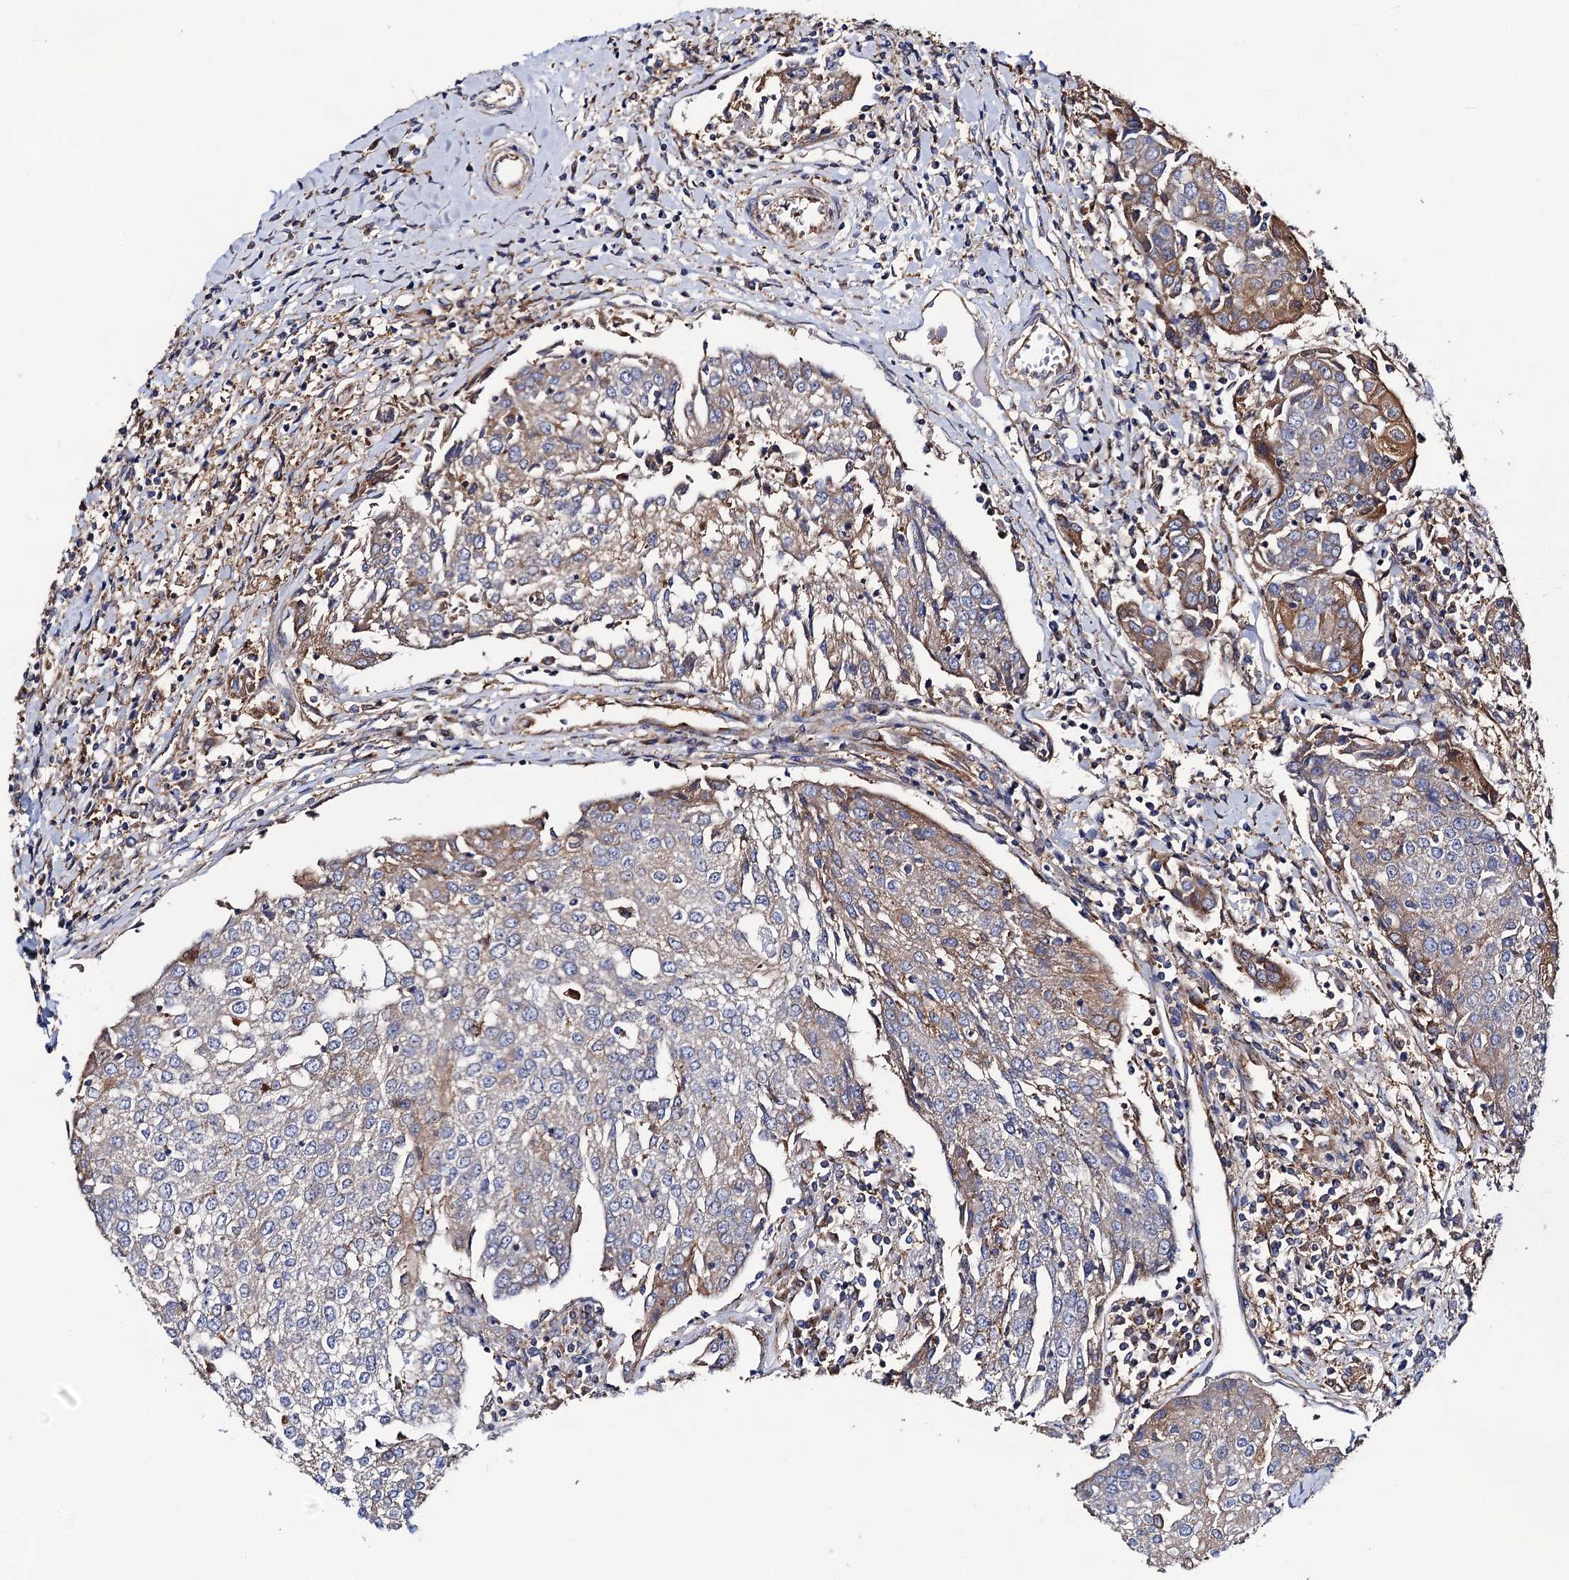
{"staining": {"intensity": "moderate", "quantity": "25%-75%", "location": "cytoplasmic/membranous"}, "tissue": "urothelial cancer", "cell_type": "Tumor cells", "image_type": "cancer", "snomed": [{"axis": "morphology", "description": "Urothelial carcinoma, High grade"}, {"axis": "topography", "description": "Urinary bladder"}], "caption": "High-power microscopy captured an immunohistochemistry (IHC) image of urothelial cancer, revealing moderate cytoplasmic/membranous expression in about 25%-75% of tumor cells.", "gene": "DYDC1", "patient": {"sex": "female", "age": 85}}